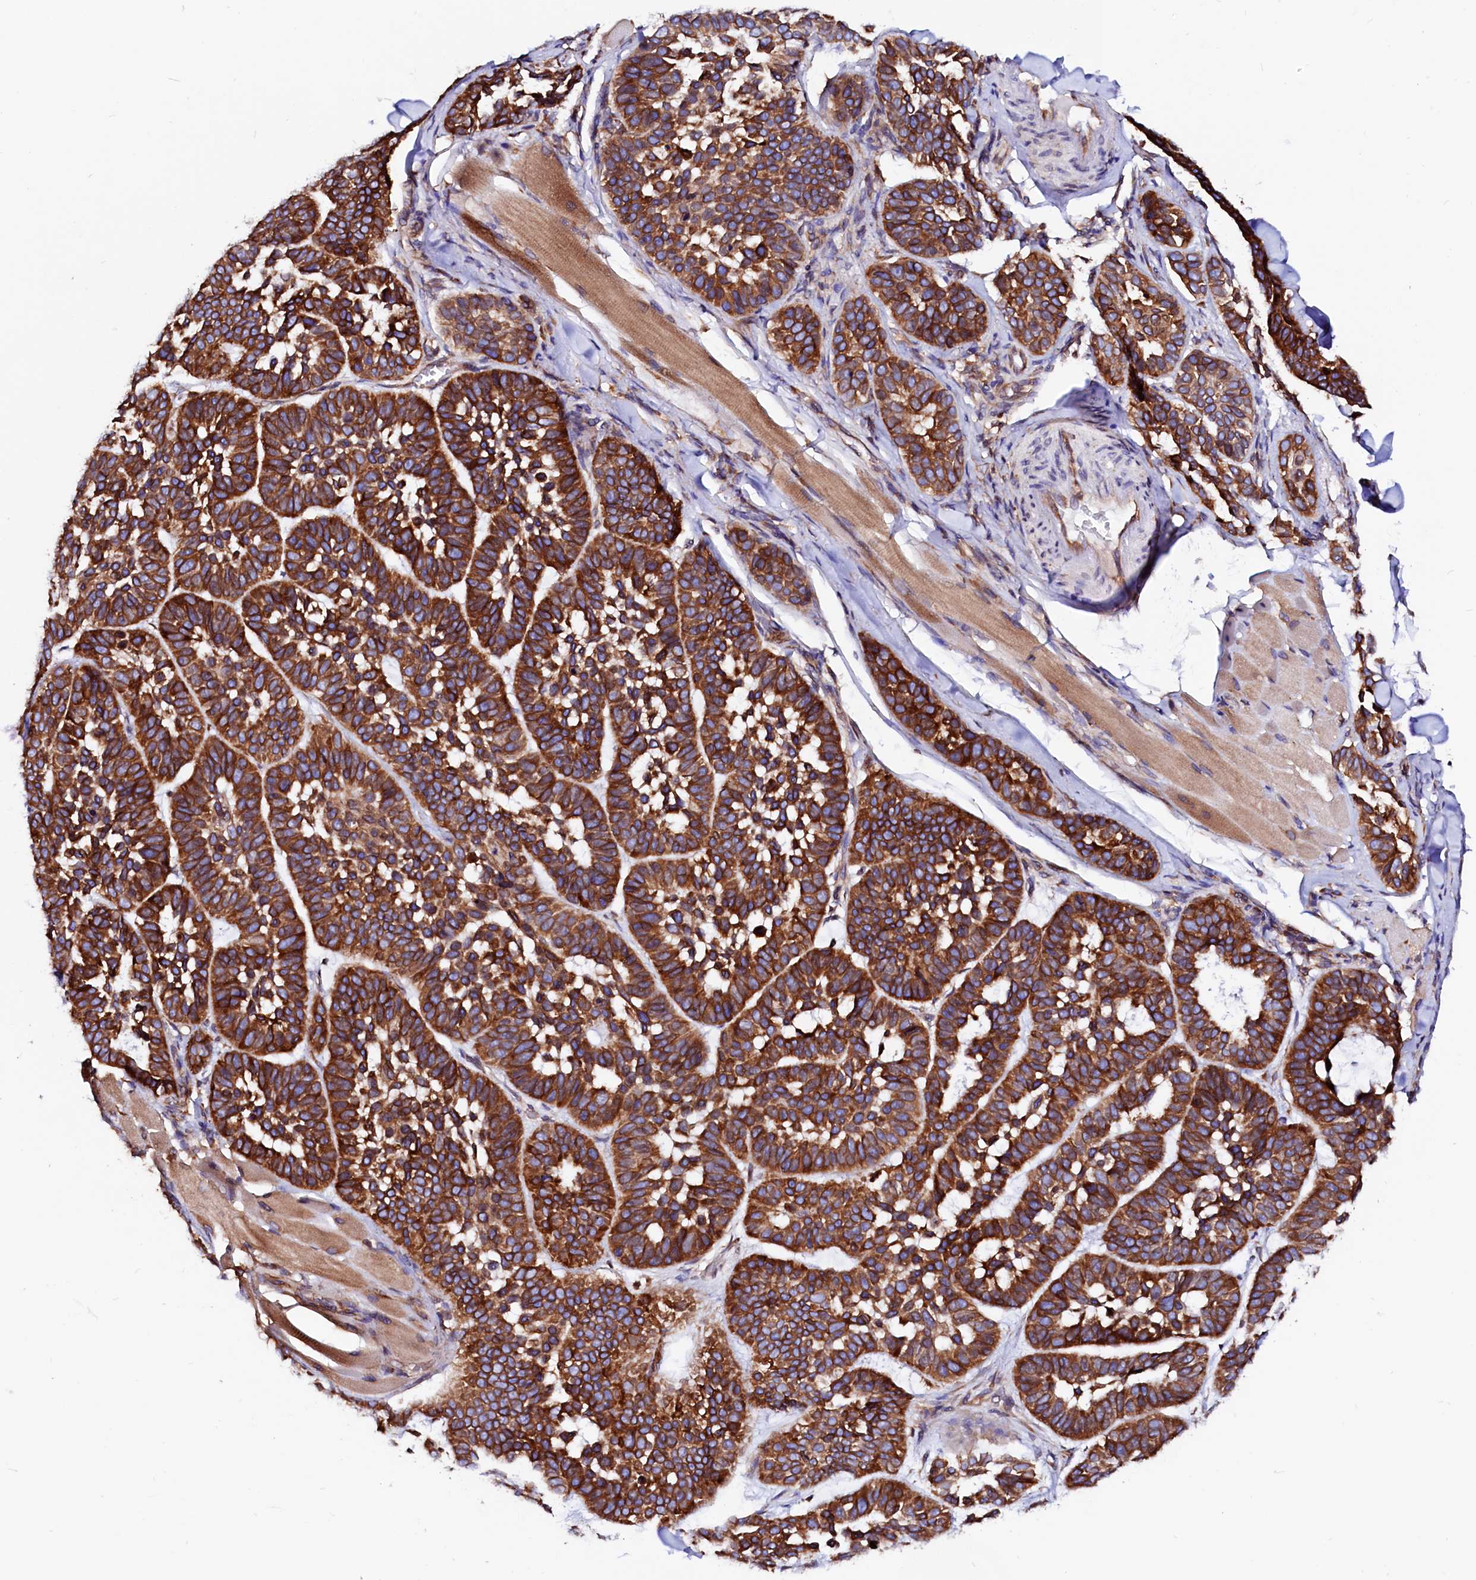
{"staining": {"intensity": "strong", "quantity": ">75%", "location": "cytoplasmic/membranous"}, "tissue": "skin cancer", "cell_type": "Tumor cells", "image_type": "cancer", "snomed": [{"axis": "morphology", "description": "Basal cell carcinoma"}, {"axis": "topography", "description": "Skin"}], "caption": "Approximately >75% of tumor cells in skin basal cell carcinoma exhibit strong cytoplasmic/membranous protein positivity as visualized by brown immunohistochemical staining.", "gene": "DERL1", "patient": {"sex": "male", "age": 62}}